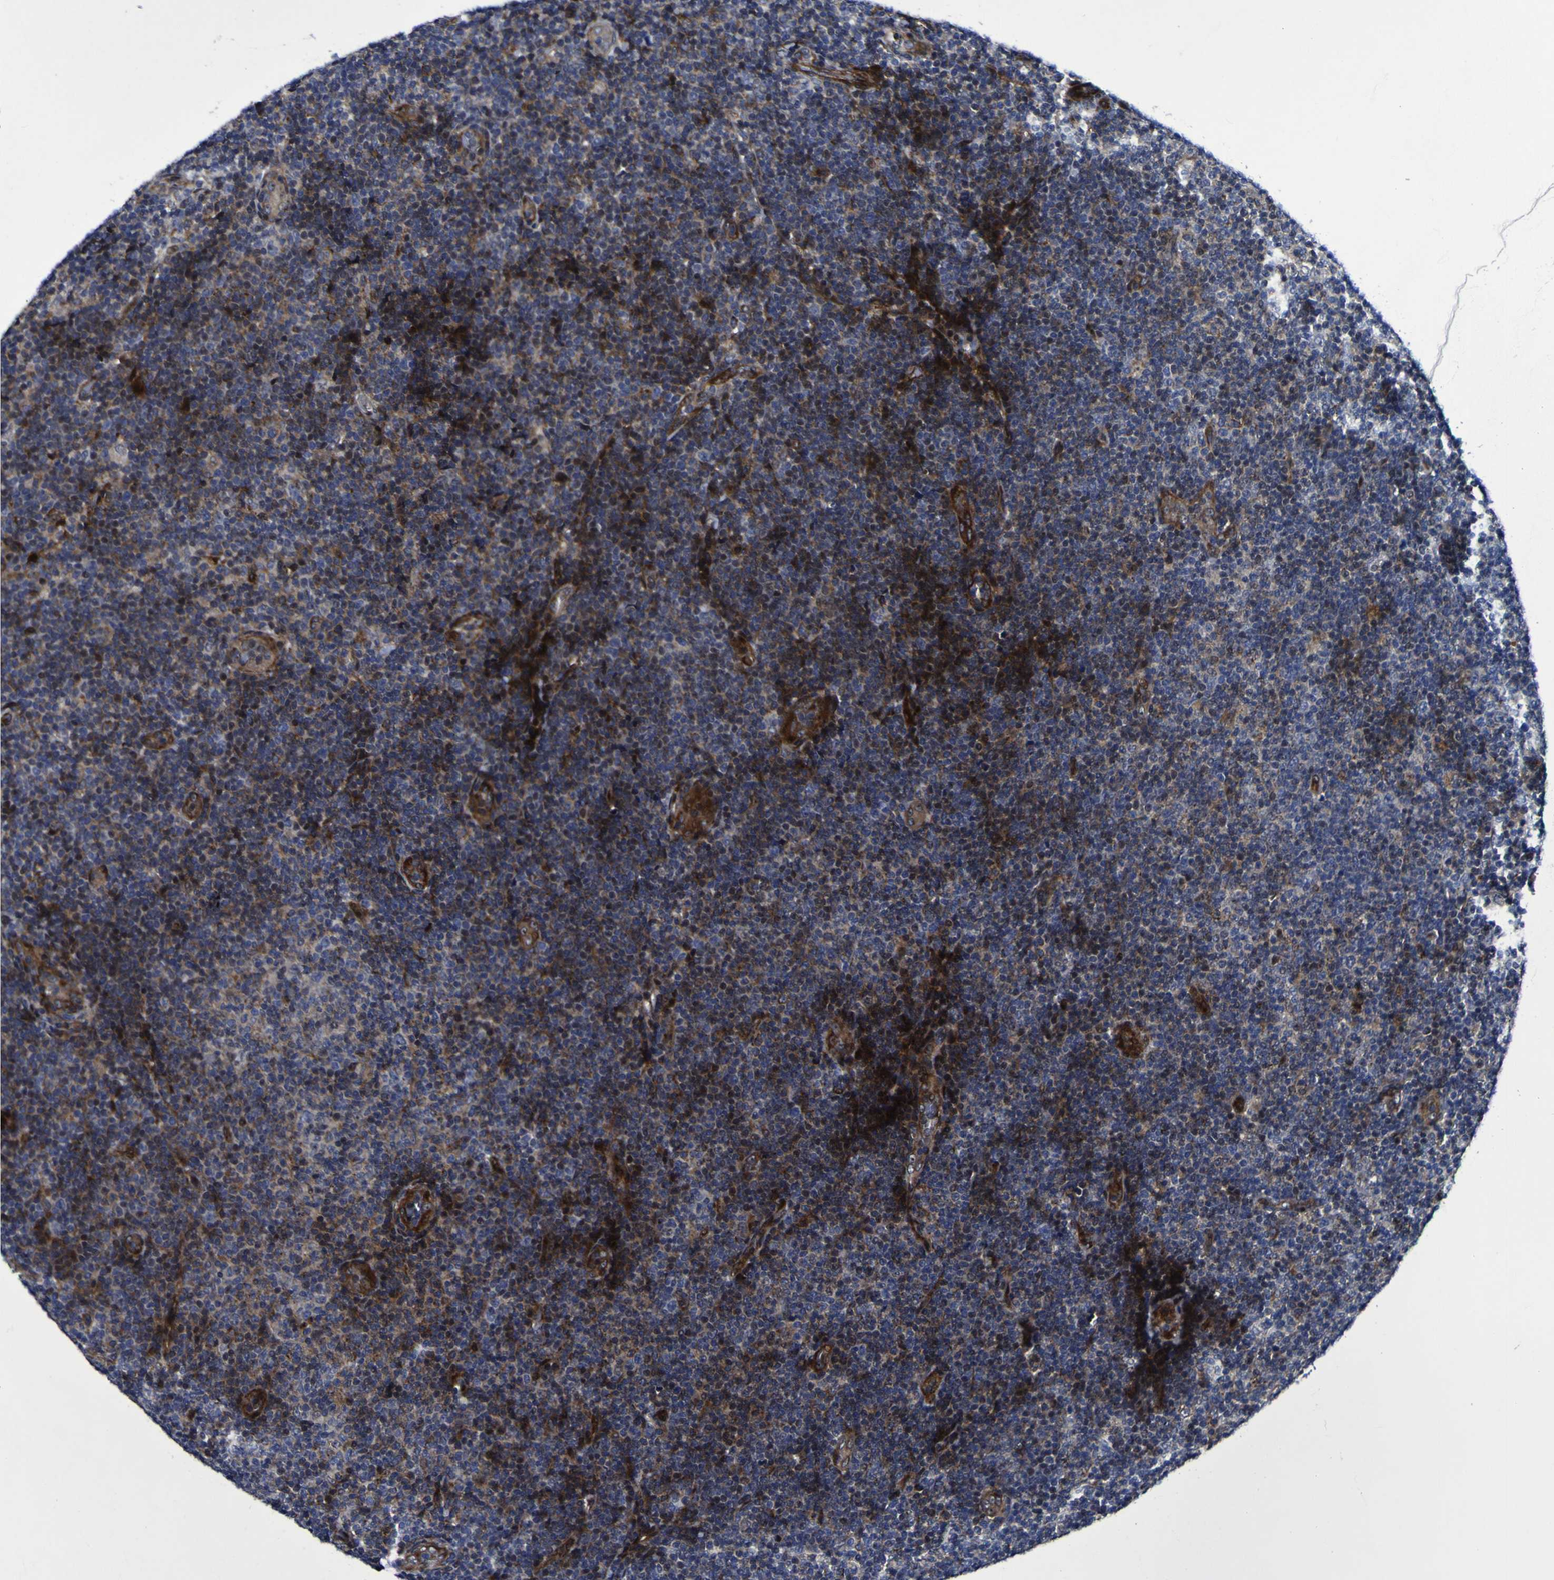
{"staining": {"intensity": "moderate", "quantity": "<25%", "location": "cytoplasmic/membranous,nuclear"}, "tissue": "lymphoma", "cell_type": "Tumor cells", "image_type": "cancer", "snomed": [{"axis": "morphology", "description": "Malignant lymphoma, non-Hodgkin's type, Low grade"}, {"axis": "topography", "description": "Lymph node"}], "caption": "Human lymphoma stained with a protein marker reveals moderate staining in tumor cells.", "gene": "MGLL", "patient": {"sex": "male", "age": 83}}